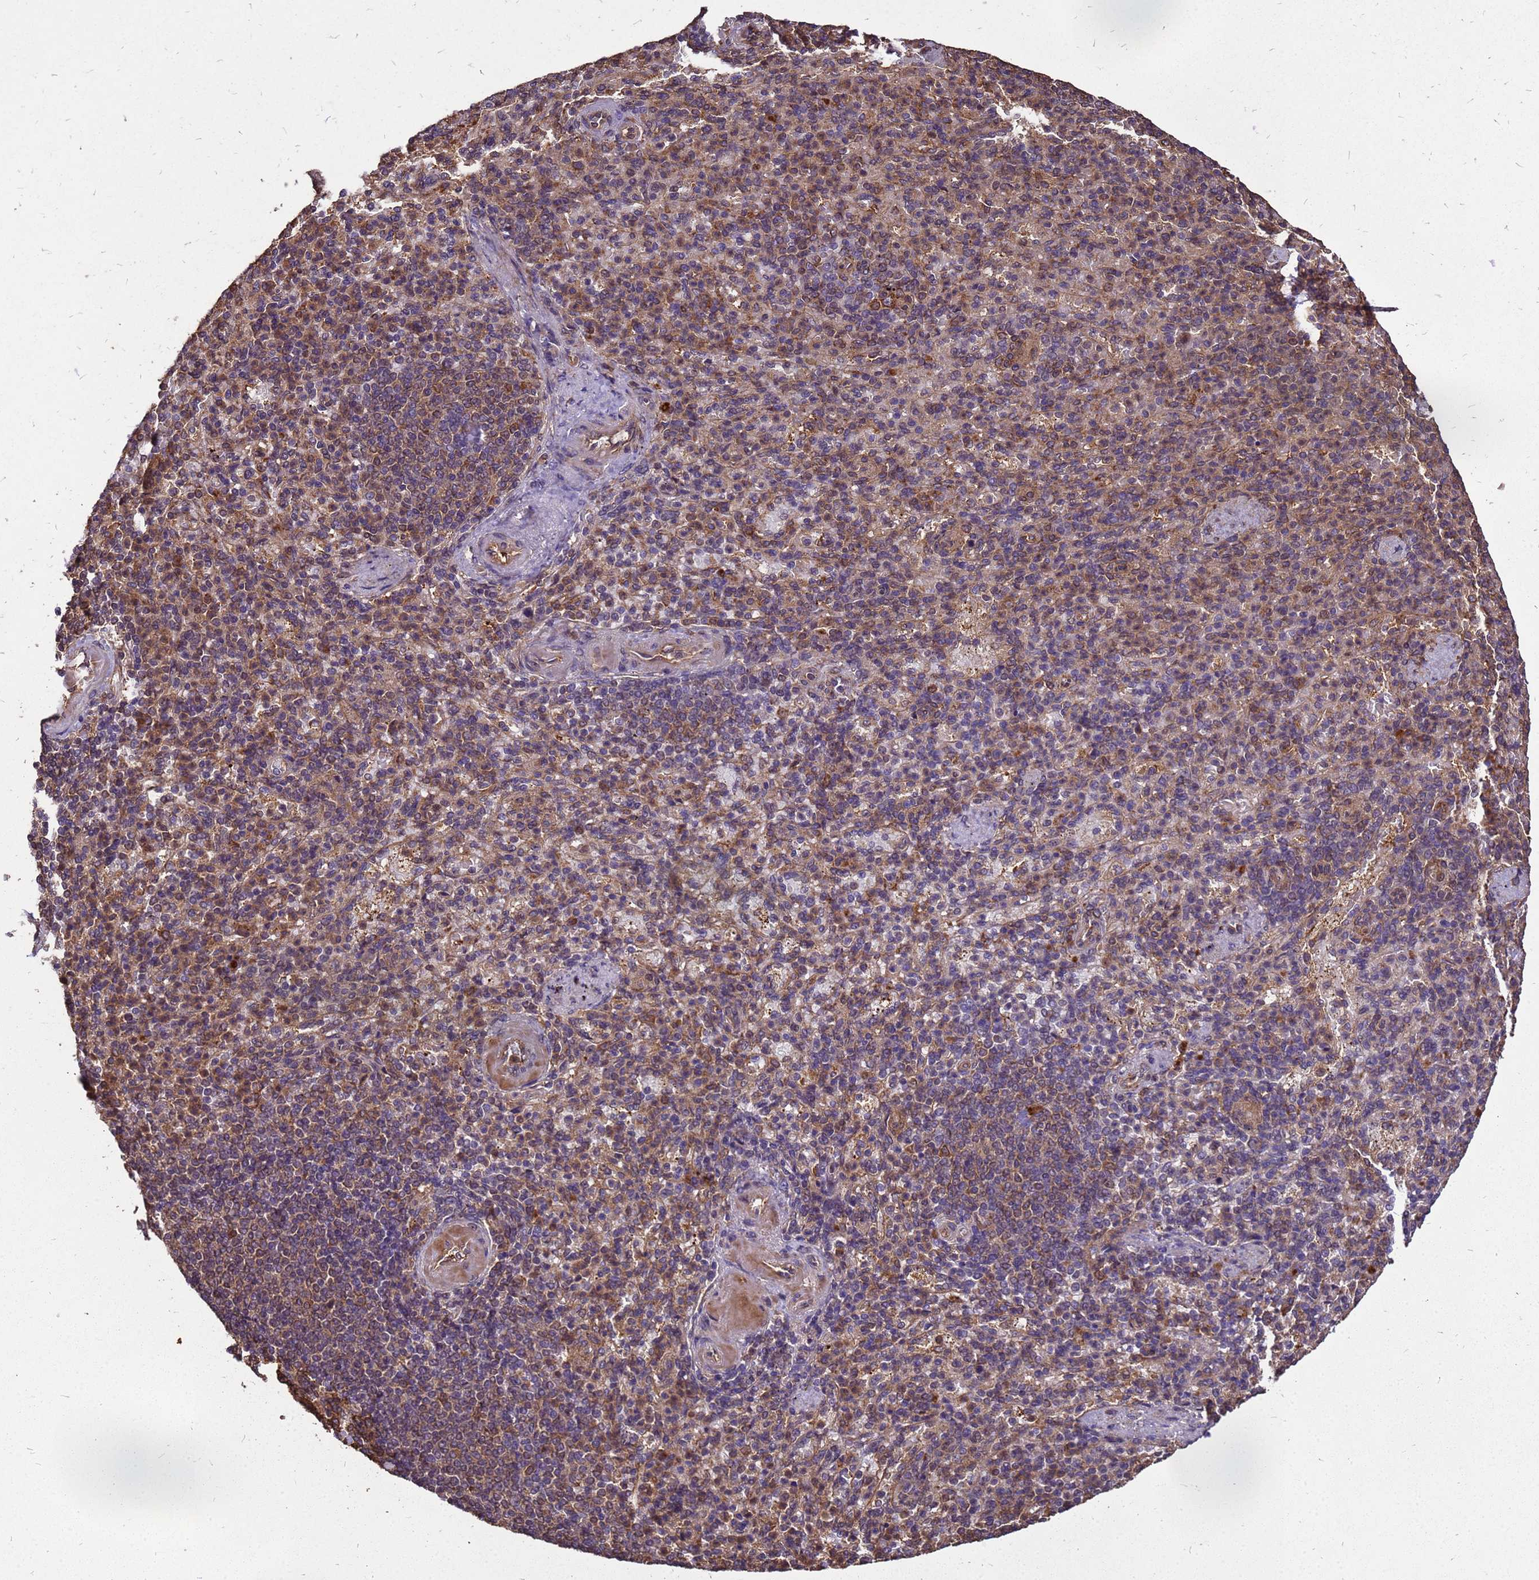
{"staining": {"intensity": "moderate", "quantity": ">75%", "location": "cytoplasmic/membranous"}, "tissue": "spleen", "cell_type": "Cells in red pulp", "image_type": "normal", "snomed": [{"axis": "morphology", "description": "Normal tissue, NOS"}, {"axis": "topography", "description": "Spleen"}], "caption": "DAB (3,3'-diaminobenzidine) immunohistochemical staining of benign human spleen shows moderate cytoplasmic/membranous protein expression in approximately >75% of cells in red pulp.", "gene": "ZNF618", "patient": {"sex": "female", "age": 74}}